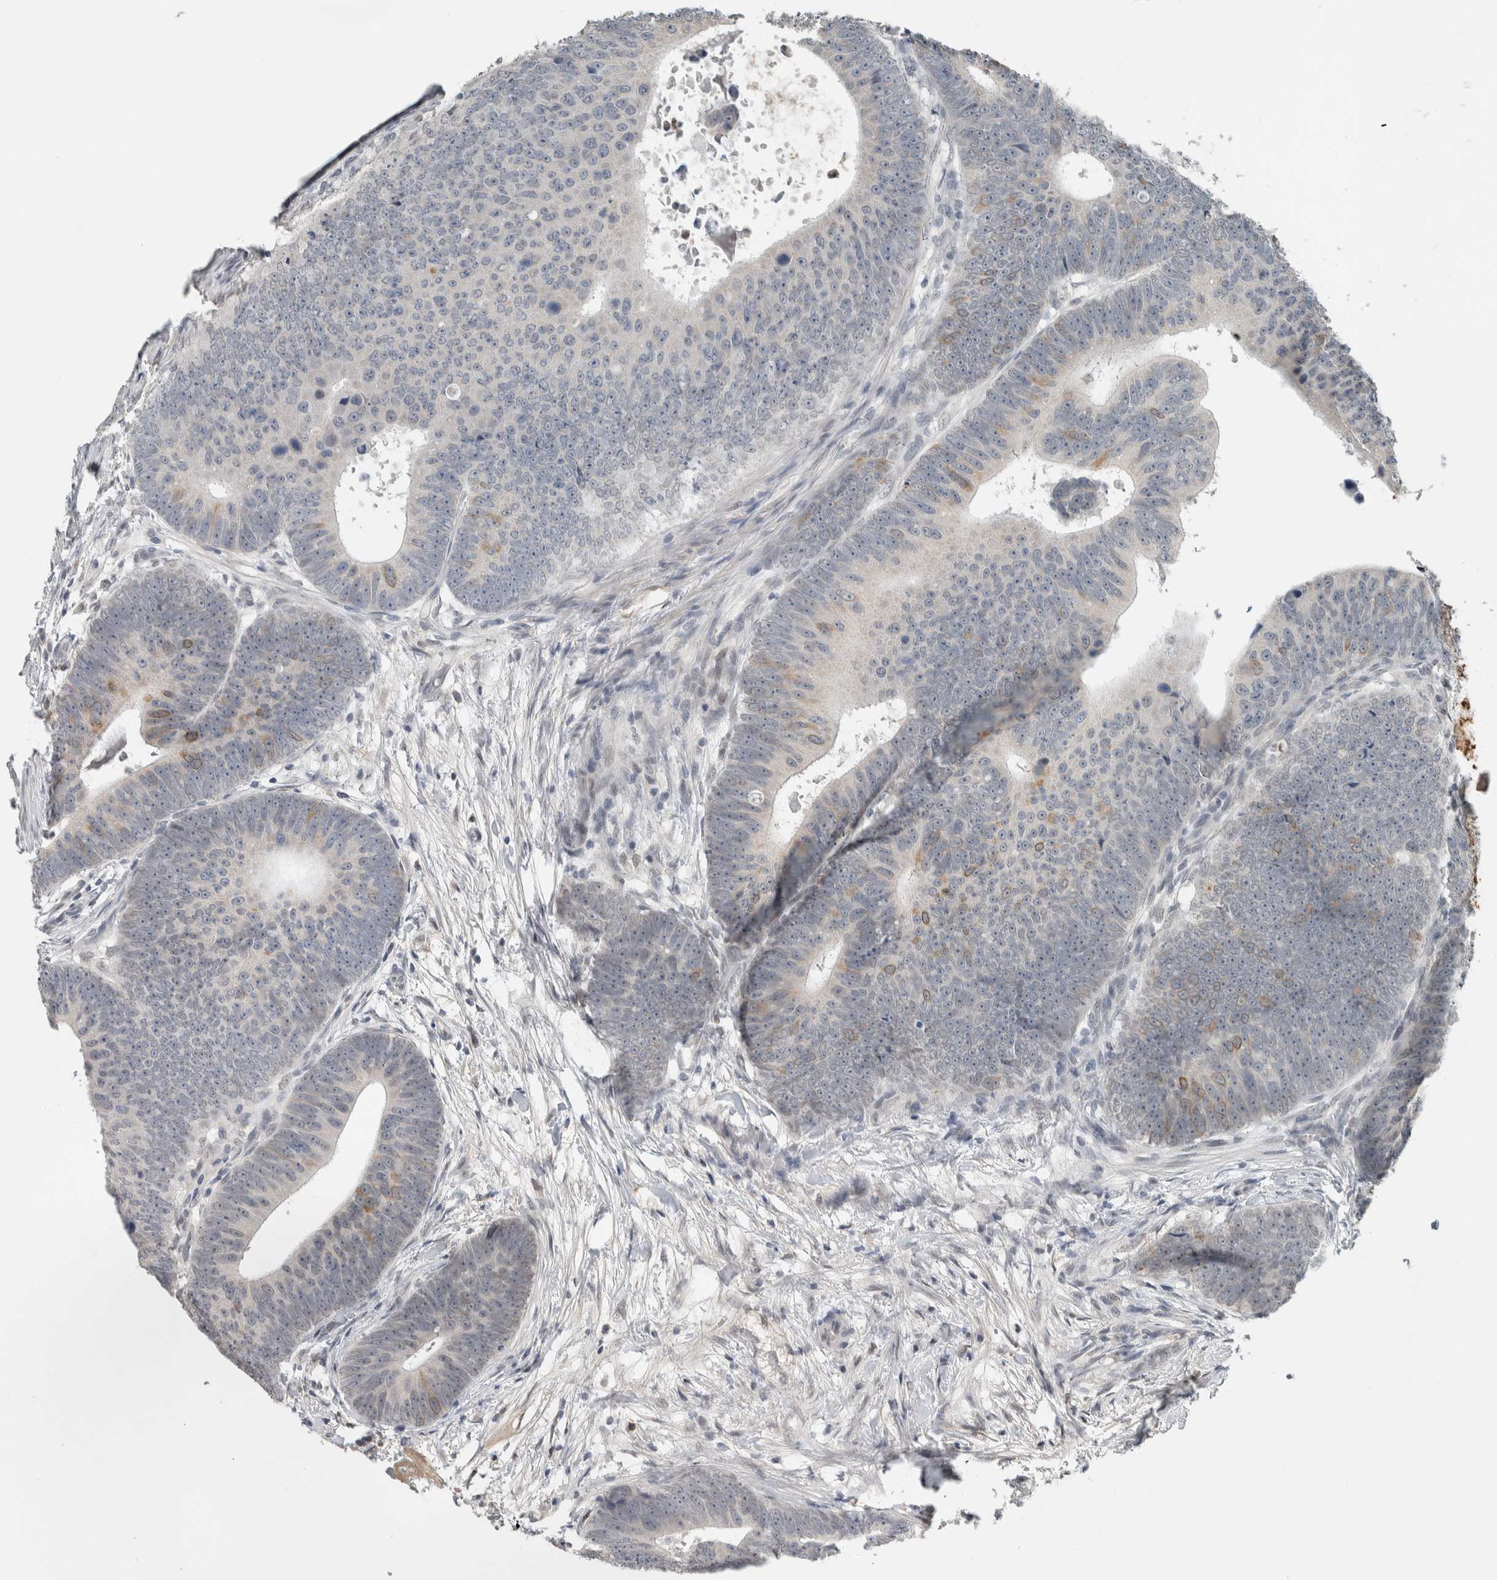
{"staining": {"intensity": "weak", "quantity": "<25%", "location": "nuclear"}, "tissue": "colorectal cancer", "cell_type": "Tumor cells", "image_type": "cancer", "snomed": [{"axis": "morphology", "description": "Adenocarcinoma, NOS"}, {"axis": "topography", "description": "Colon"}], "caption": "This is an IHC image of human adenocarcinoma (colorectal). There is no expression in tumor cells.", "gene": "PRXL2A", "patient": {"sex": "male", "age": 56}}